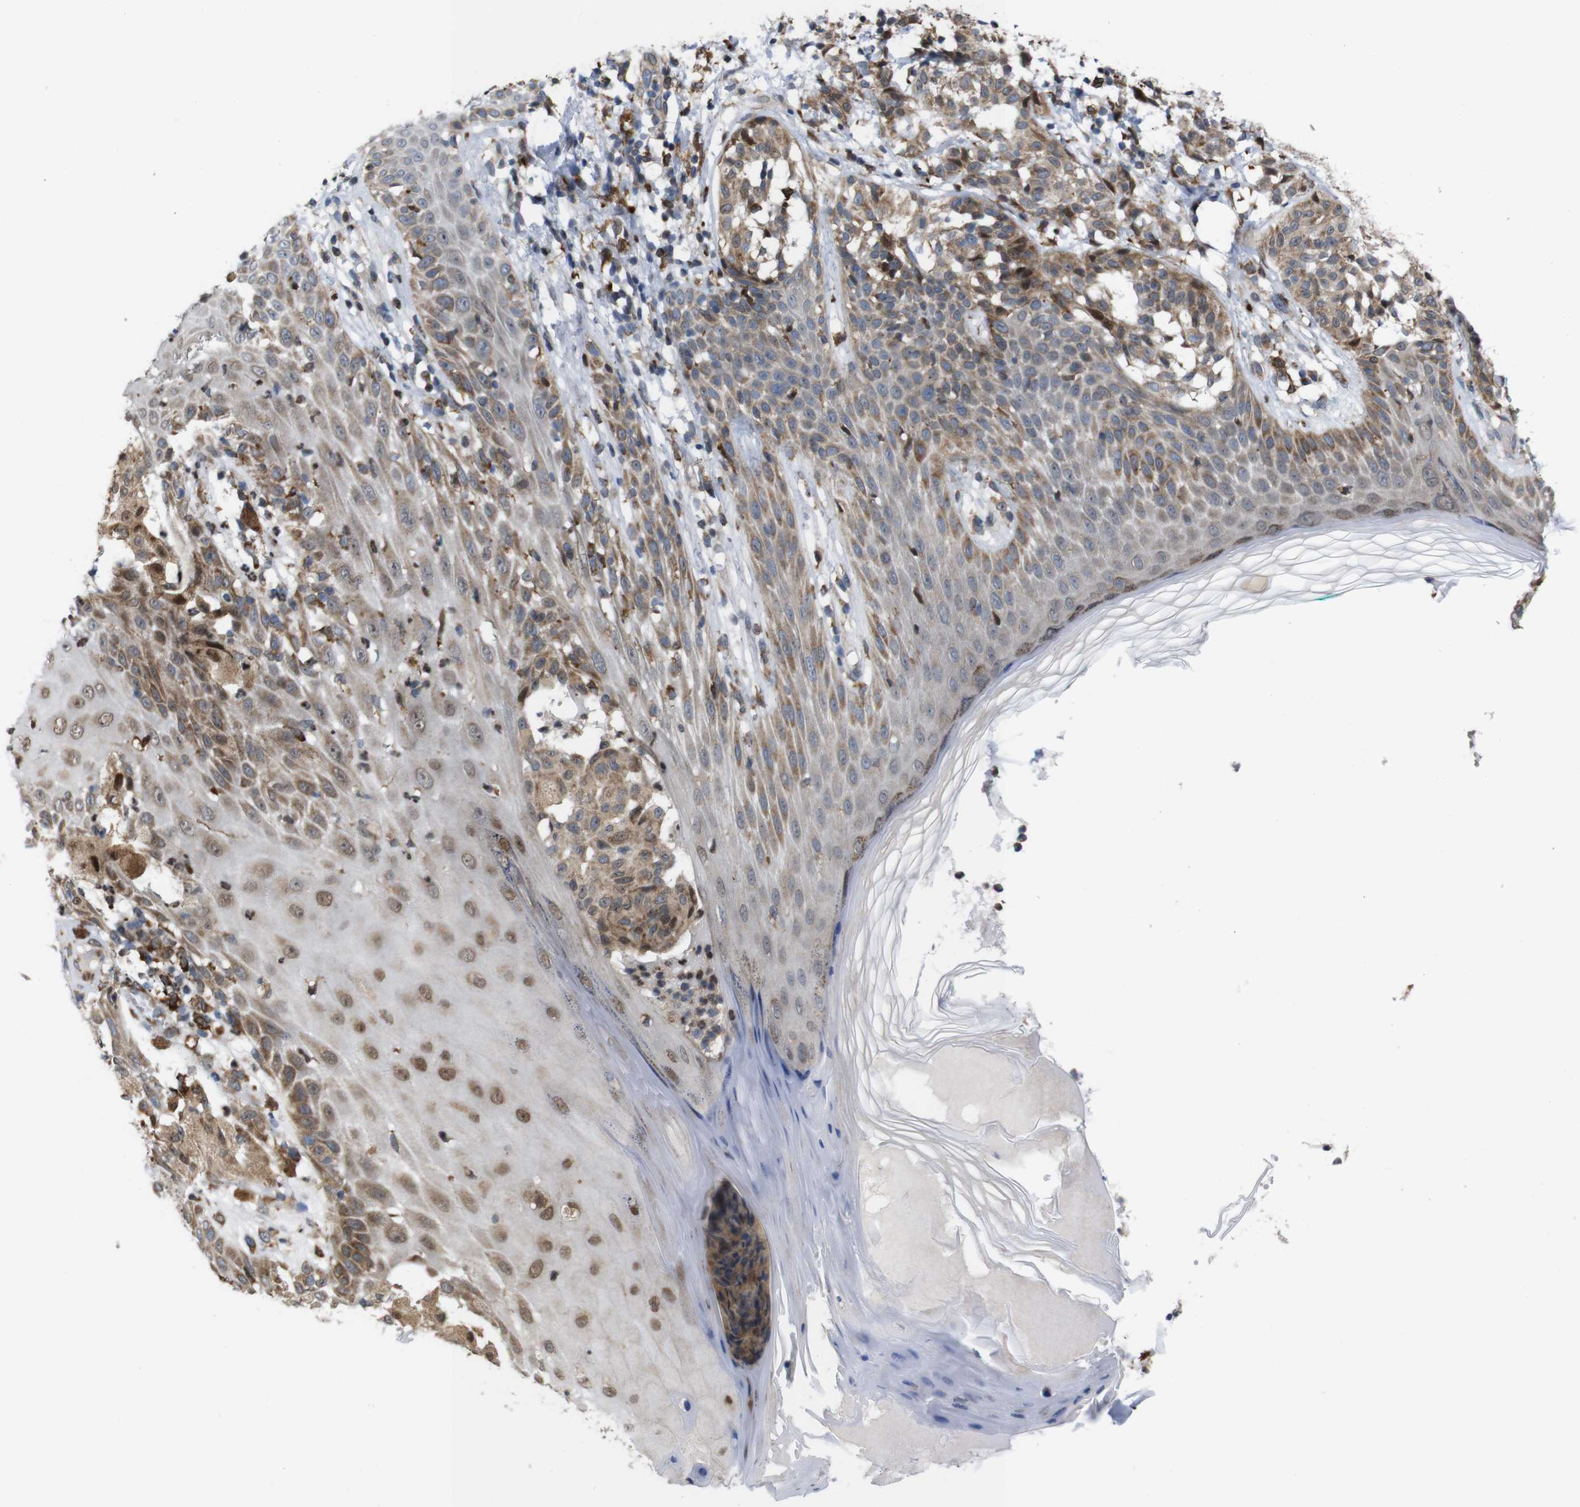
{"staining": {"intensity": "moderate", "quantity": ">75%", "location": "cytoplasmic/membranous"}, "tissue": "melanoma", "cell_type": "Tumor cells", "image_type": "cancer", "snomed": [{"axis": "morphology", "description": "Malignant melanoma, NOS"}, {"axis": "topography", "description": "Skin"}], "caption": "Protein staining of malignant melanoma tissue exhibits moderate cytoplasmic/membranous positivity in approximately >75% of tumor cells.", "gene": "PTPN1", "patient": {"sex": "female", "age": 46}}